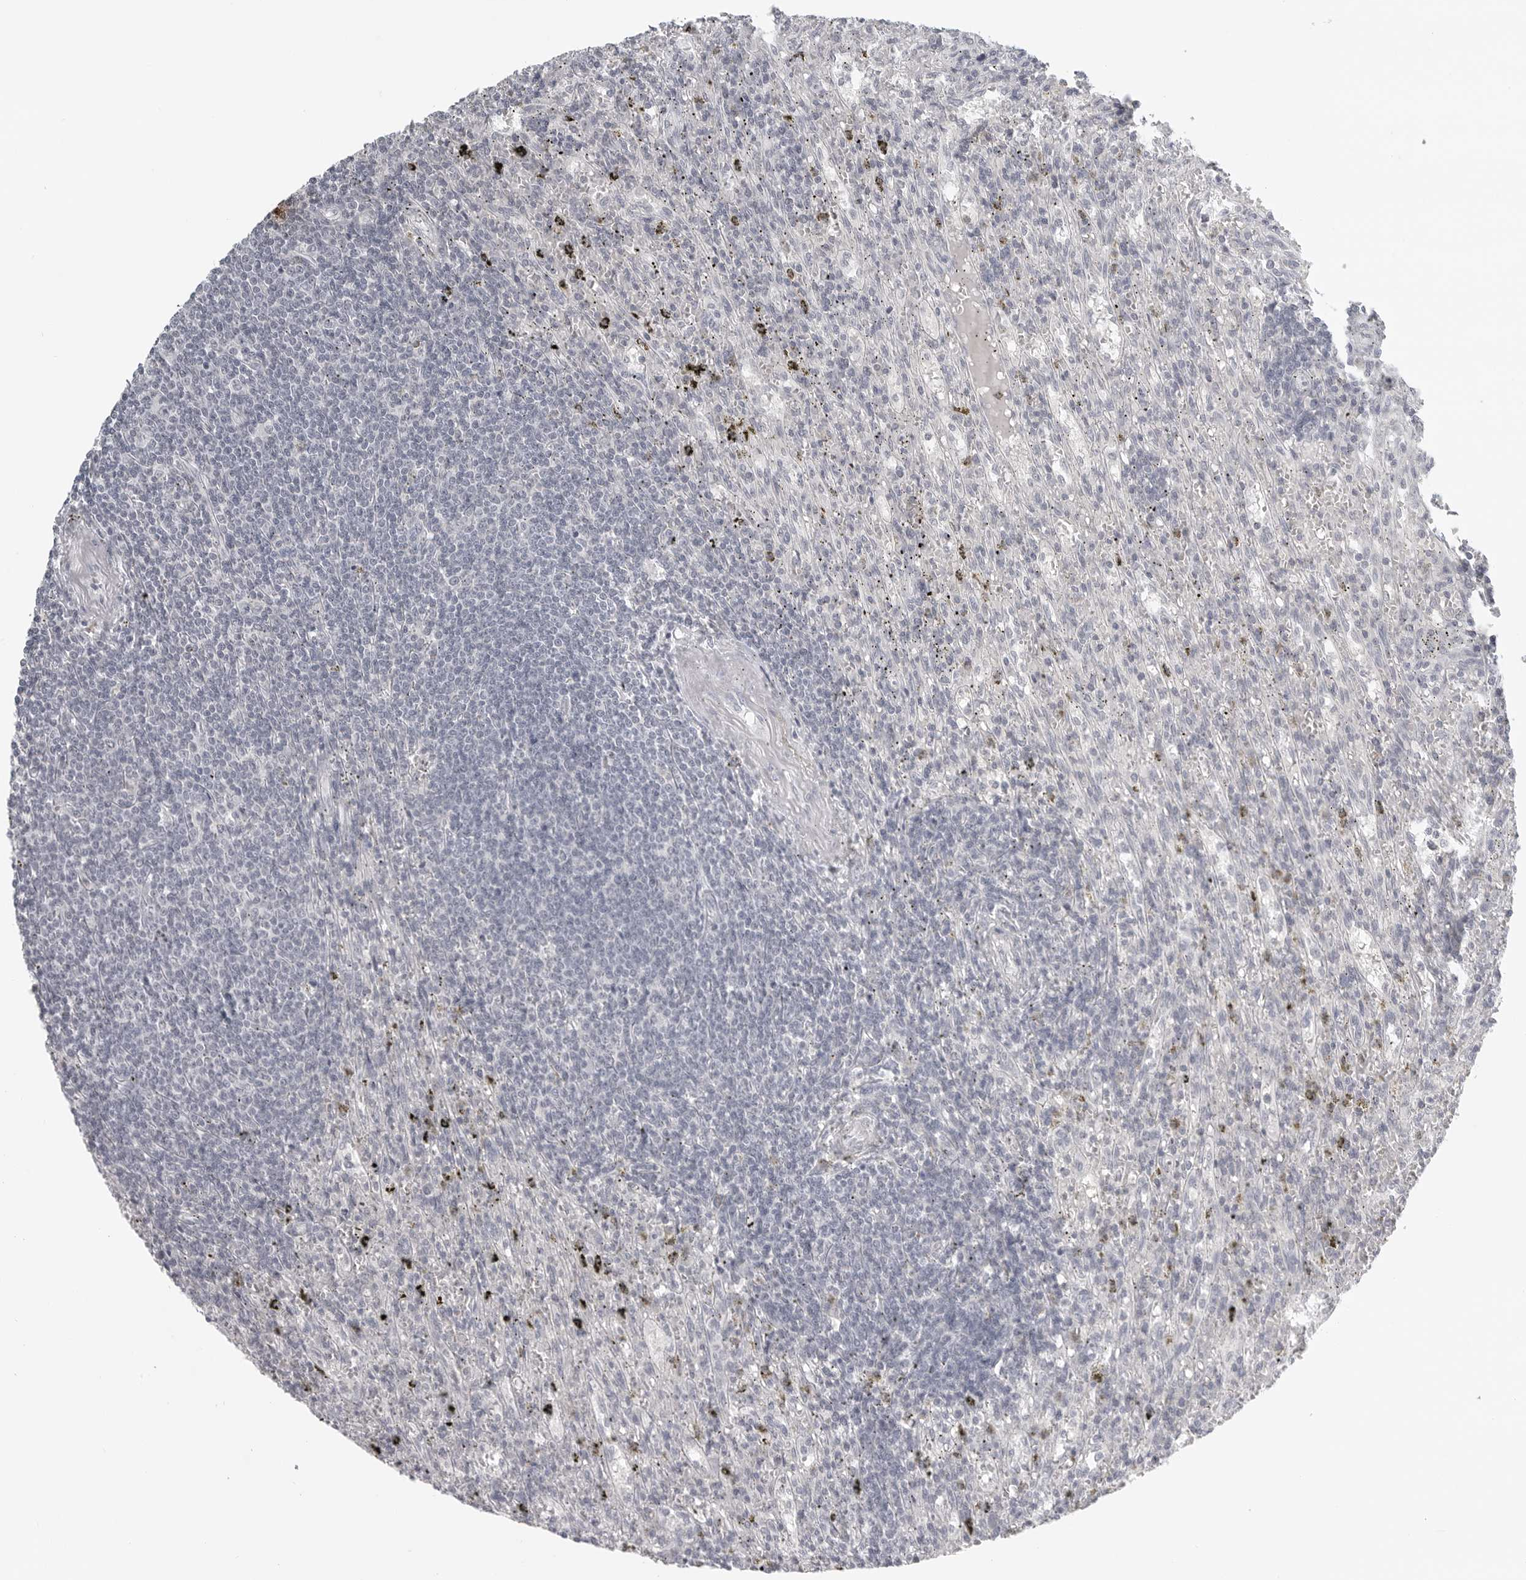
{"staining": {"intensity": "negative", "quantity": "none", "location": "none"}, "tissue": "lymphoma", "cell_type": "Tumor cells", "image_type": "cancer", "snomed": [{"axis": "morphology", "description": "Malignant lymphoma, non-Hodgkin's type, Low grade"}, {"axis": "topography", "description": "Spleen"}], "caption": "This is an immunohistochemistry micrograph of lymphoma. There is no staining in tumor cells.", "gene": "BPIFA1", "patient": {"sex": "male", "age": 76}}